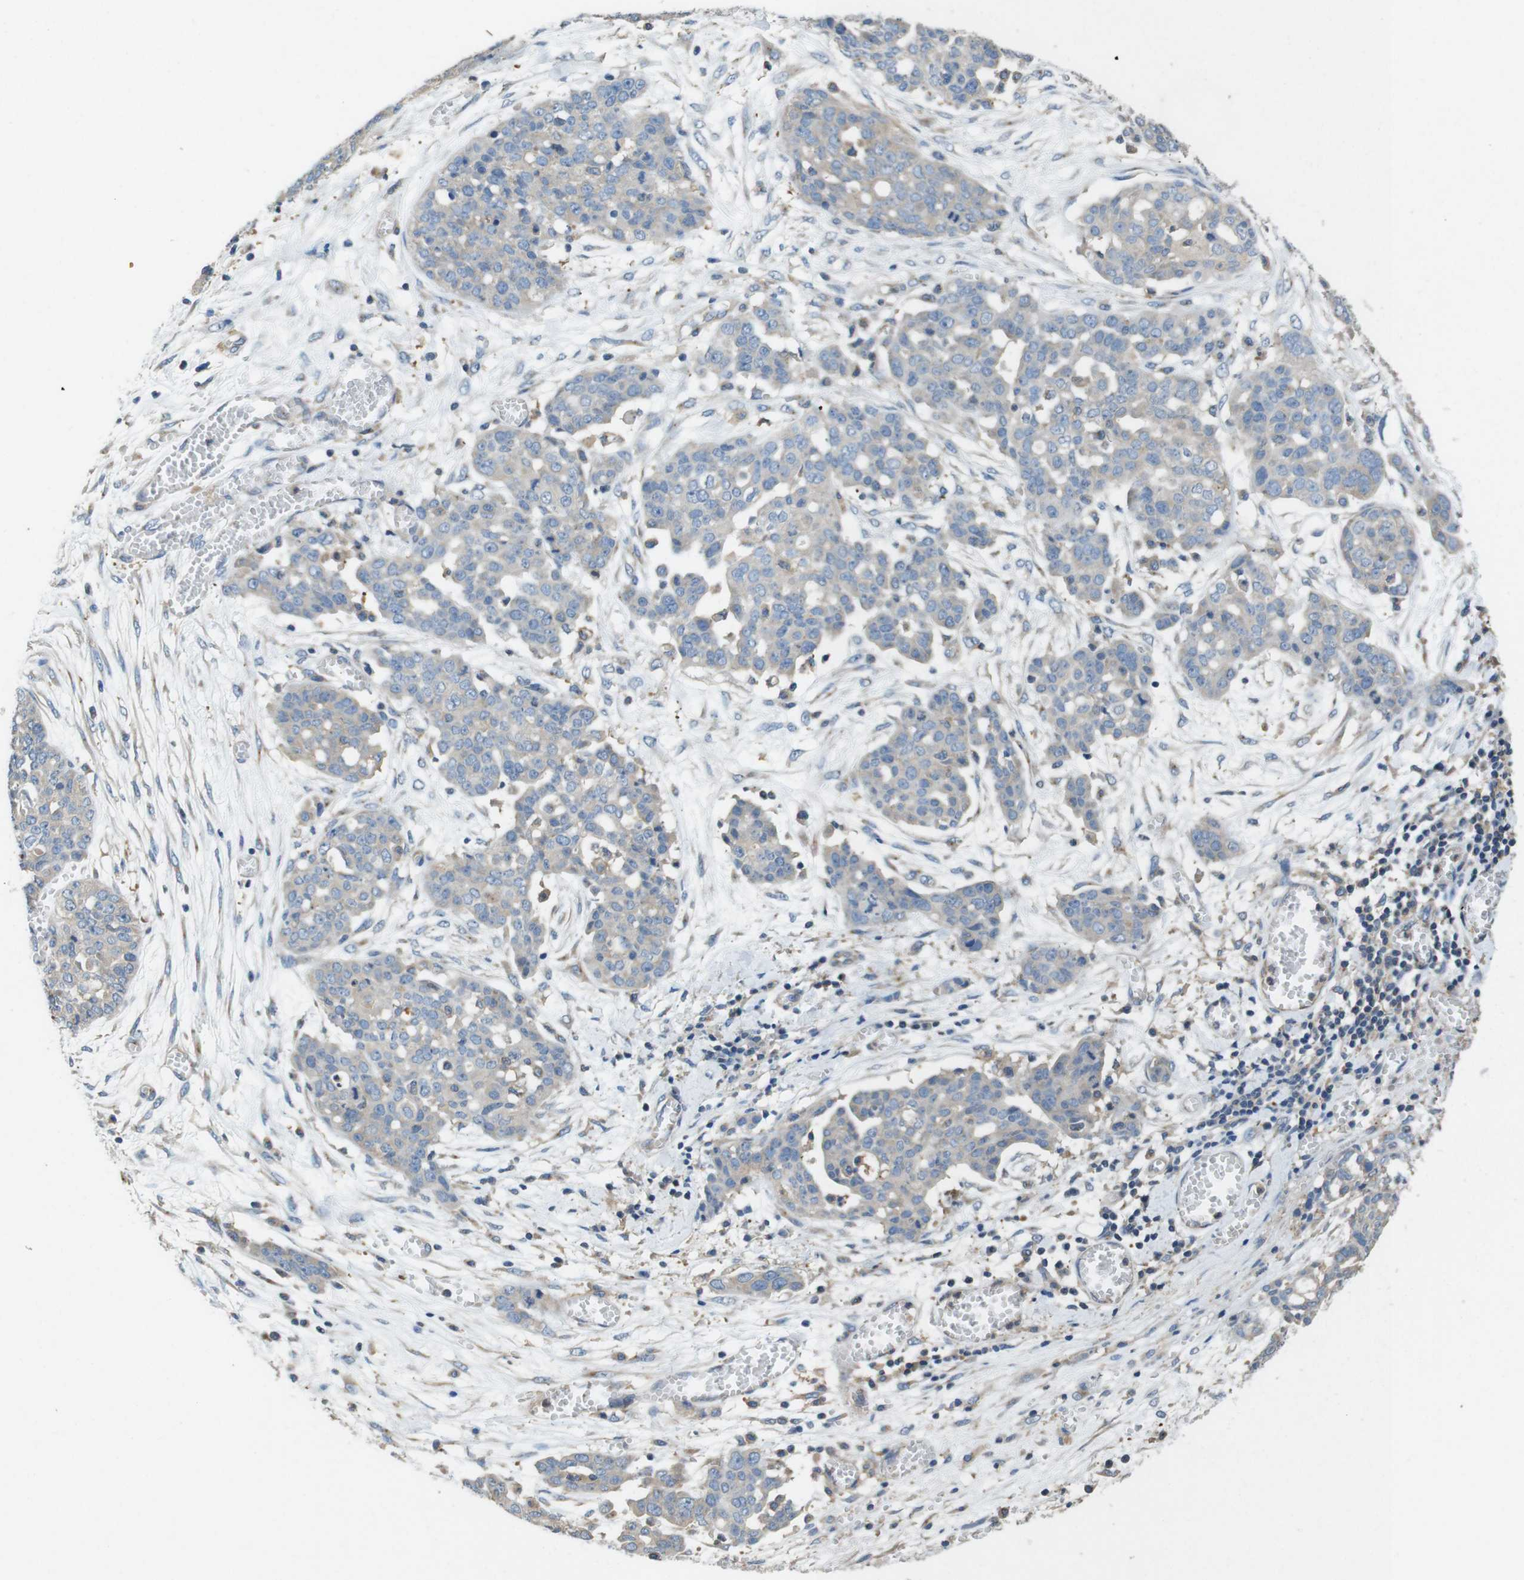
{"staining": {"intensity": "weak", "quantity": "<25%", "location": "cytoplasmic/membranous"}, "tissue": "ovarian cancer", "cell_type": "Tumor cells", "image_type": "cancer", "snomed": [{"axis": "morphology", "description": "Cystadenocarcinoma, serous, NOS"}, {"axis": "topography", "description": "Soft tissue"}, {"axis": "topography", "description": "Ovary"}], "caption": "This is a photomicrograph of immunohistochemistry staining of ovarian cancer (serous cystadenocarcinoma), which shows no staining in tumor cells.", "gene": "DCTN1", "patient": {"sex": "female", "age": 57}}